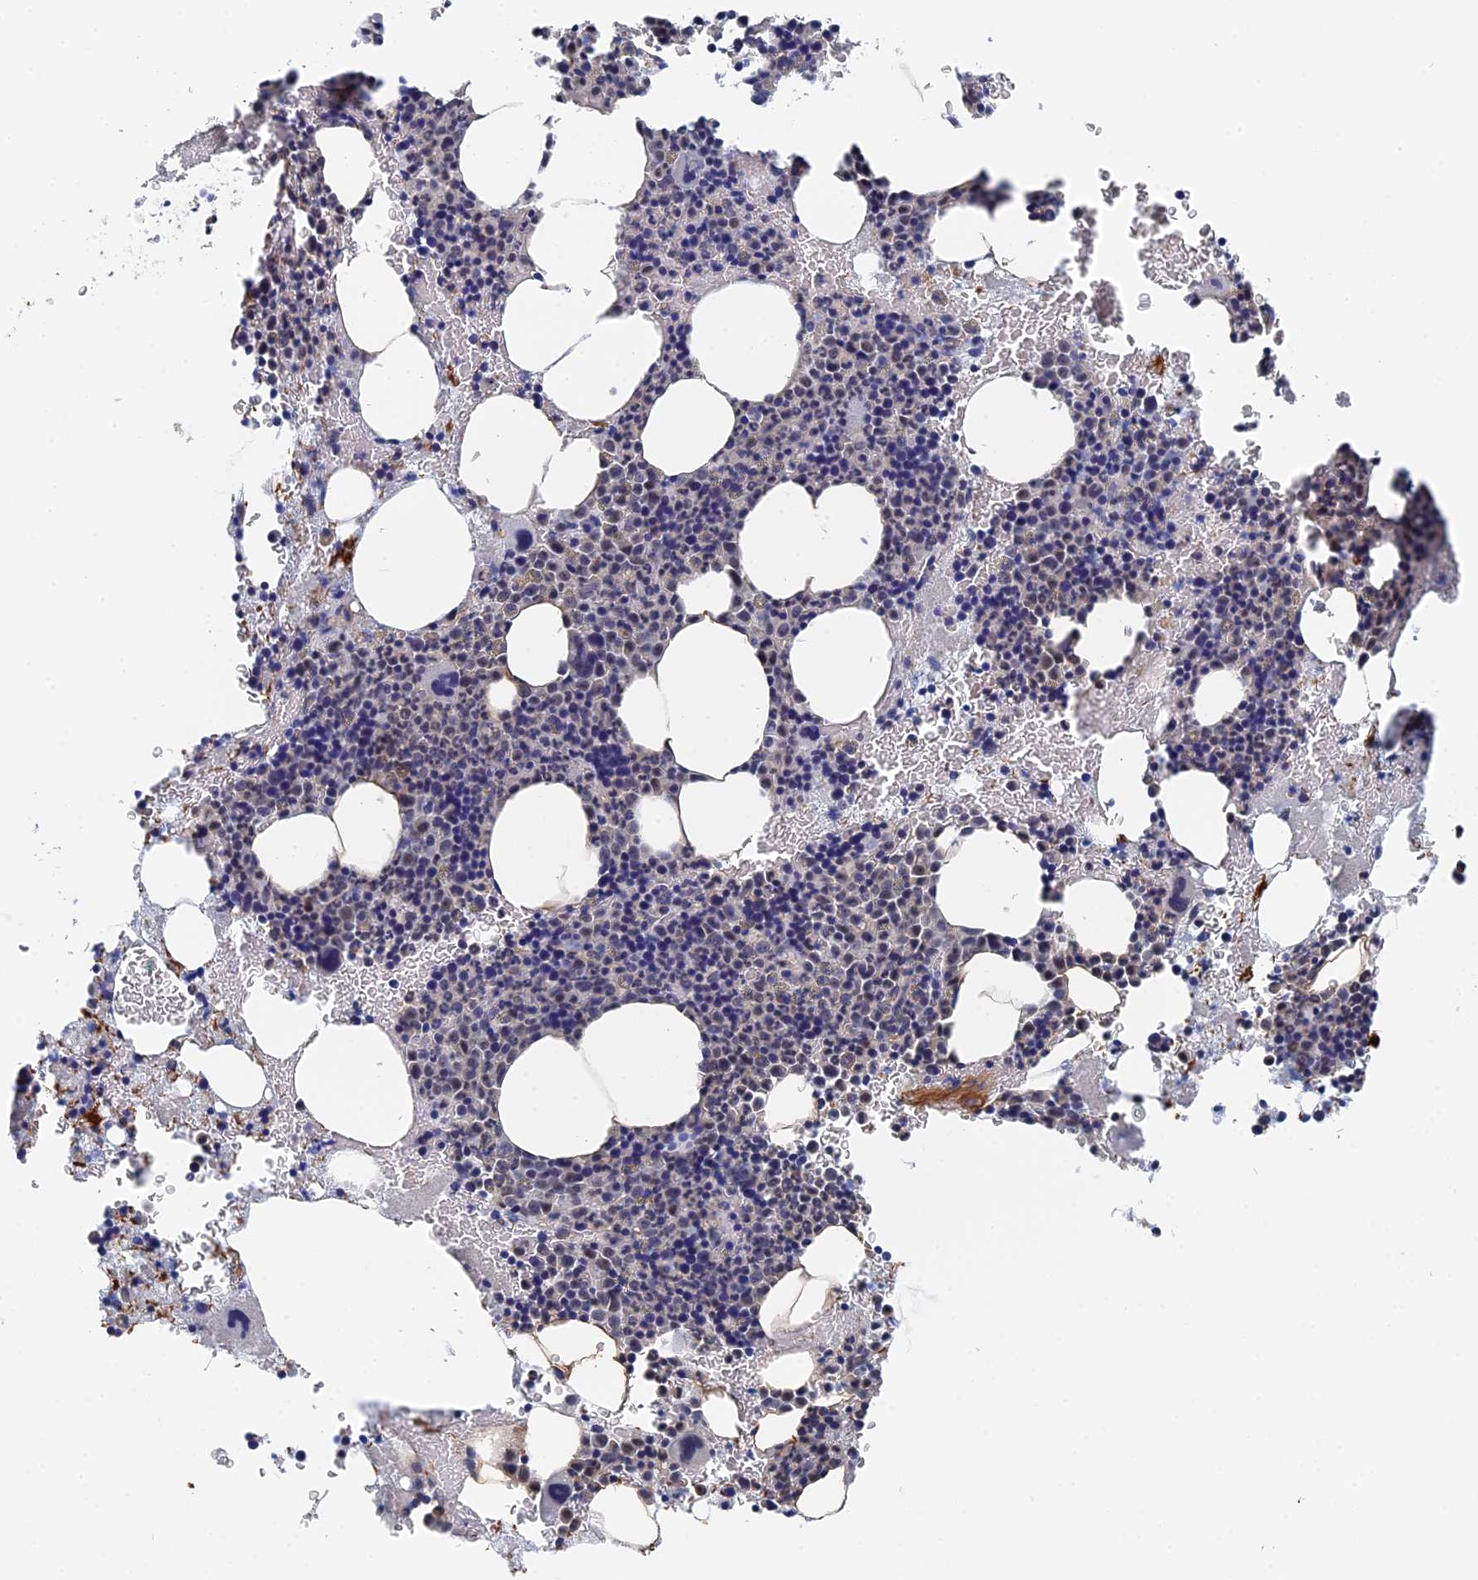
{"staining": {"intensity": "negative", "quantity": "none", "location": "none"}, "tissue": "bone marrow", "cell_type": "Hematopoietic cells", "image_type": "normal", "snomed": [{"axis": "morphology", "description": "Normal tissue, NOS"}, {"axis": "topography", "description": "Bone marrow"}], "caption": "This is an immunohistochemistry histopathology image of benign human bone marrow. There is no staining in hematopoietic cells.", "gene": "MTHFSD", "patient": {"sex": "female", "age": 41}}